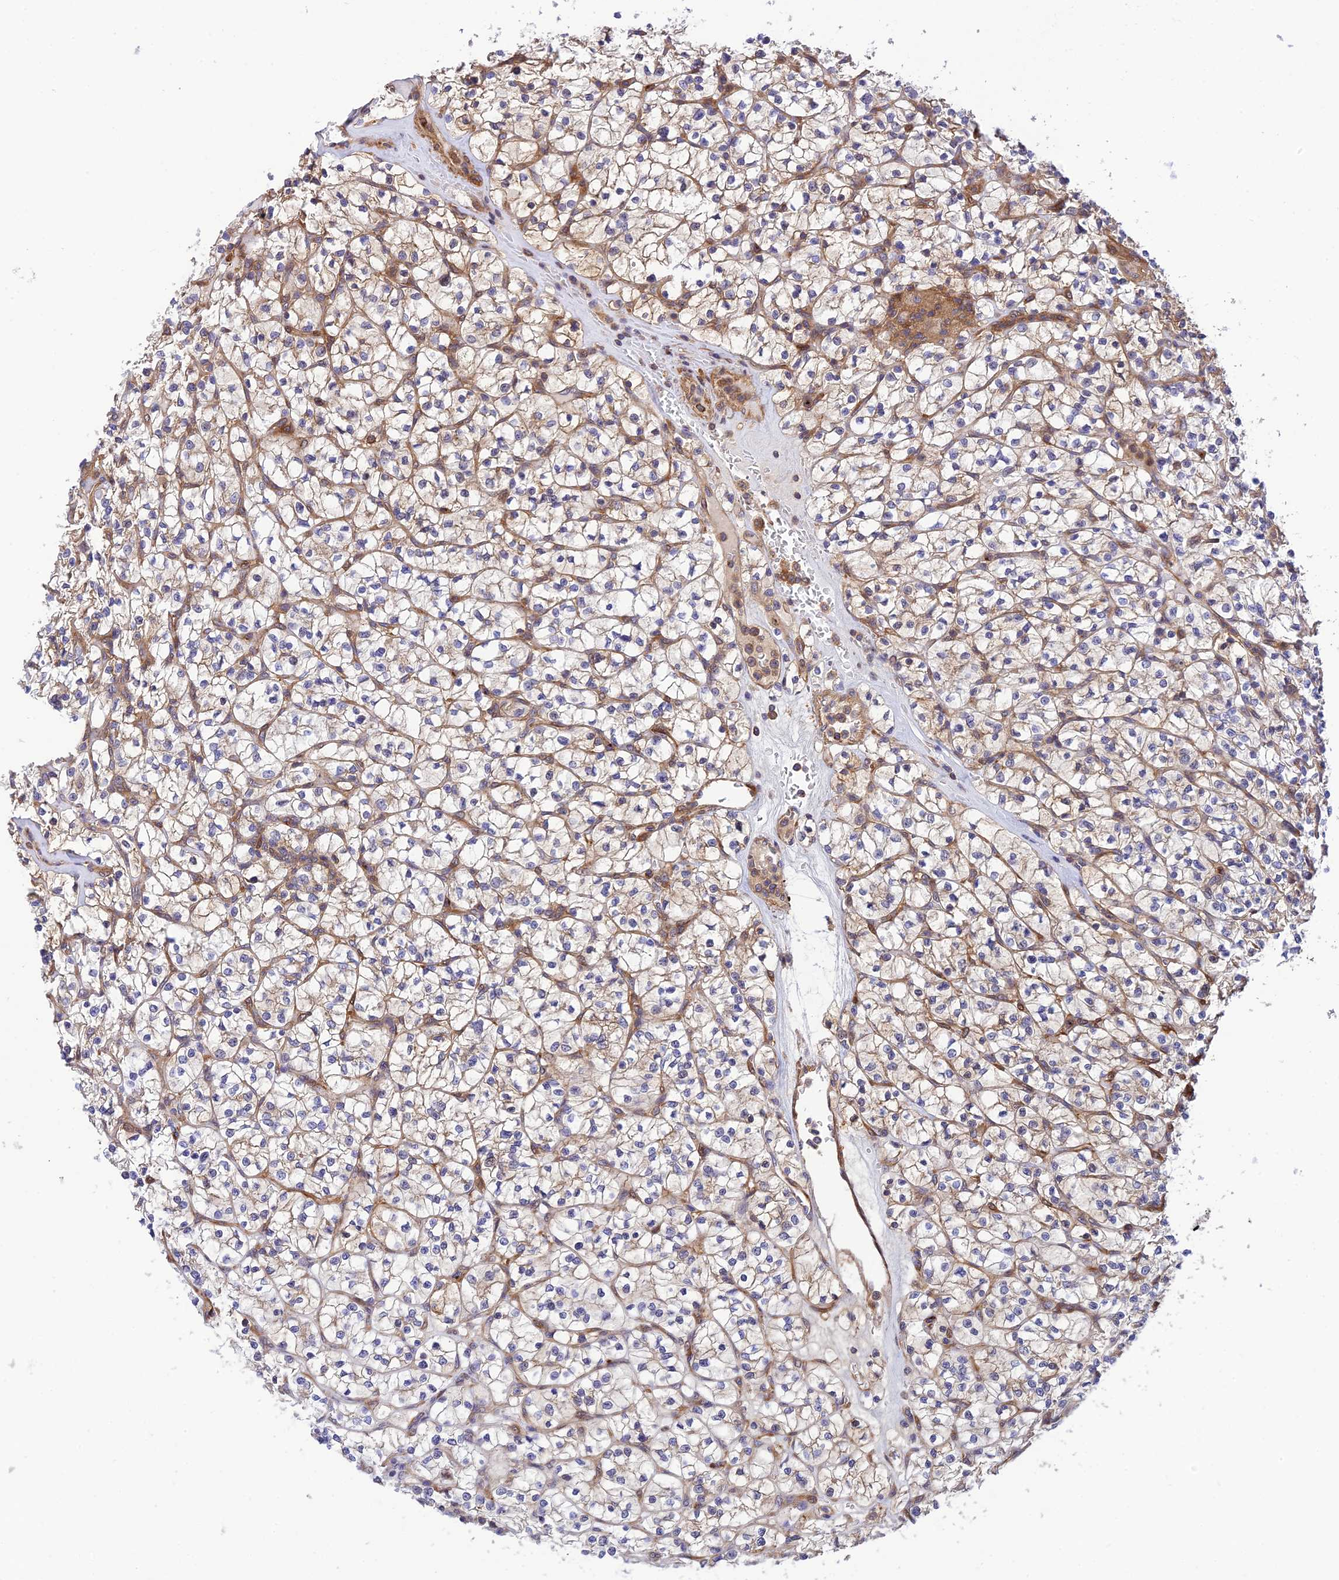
{"staining": {"intensity": "weak", "quantity": "25%-75%", "location": "cytoplasmic/membranous"}, "tissue": "renal cancer", "cell_type": "Tumor cells", "image_type": "cancer", "snomed": [{"axis": "morphology", "description": "Adenocarcinoma, NOS"}, {"axis": "topography", "description": "Kidney"}], "caption": "A low amount of weak cytoplasmic/membranous expression is appreciated in about 25%-75% of tumor cells in renal cancer (adenocarcinoma) tissue.", "gene": "EVI5L", "patient": {"sex": "female", "age": 64}}